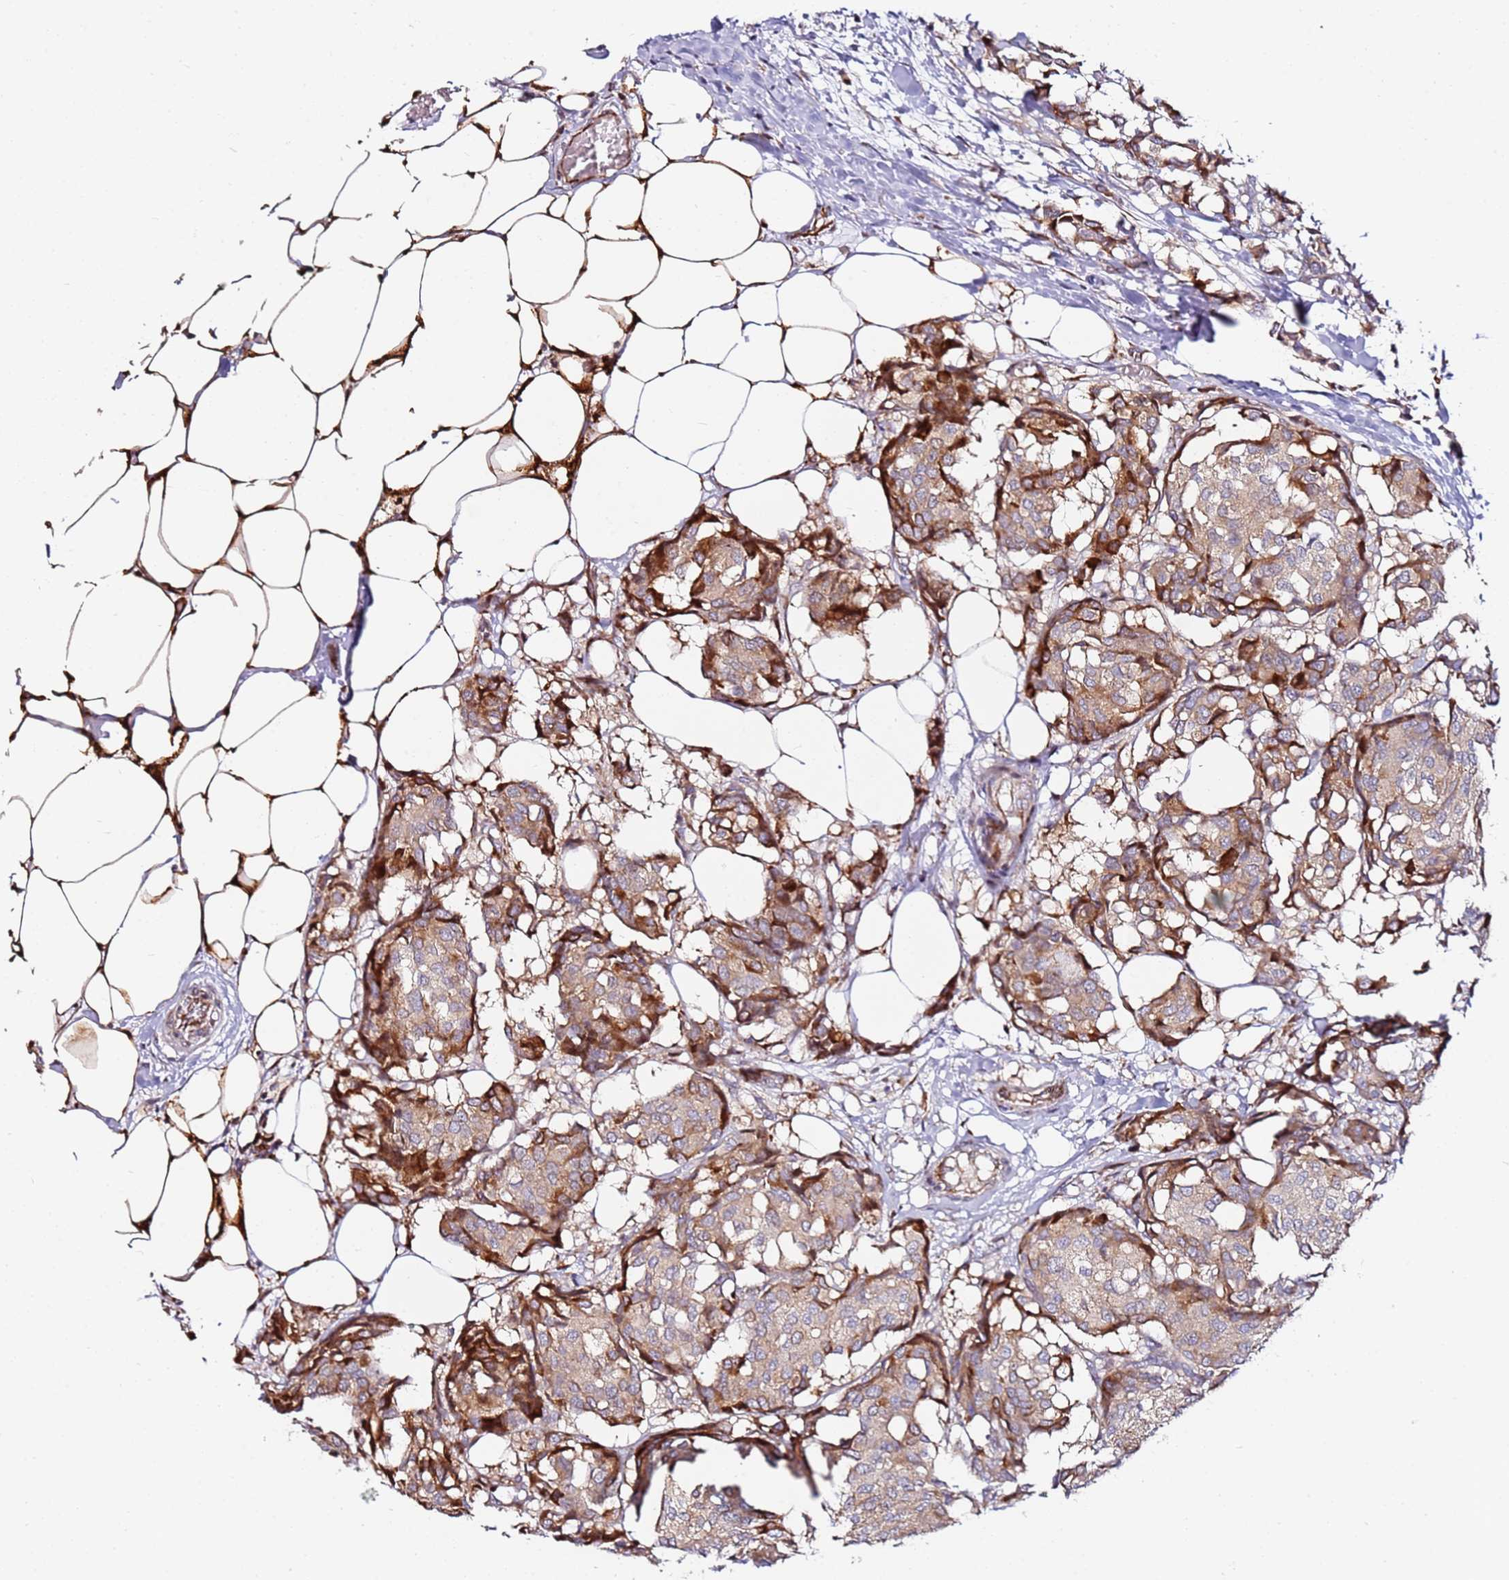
{"staining": {"intensity": "moderate", "quantity": "<25%", "location": "cytoplasmic/membranous"}, "tissue": "breast cancer", "cell_type": "Tumor cells", "image_type": "cancer", "snomed": [{"axis": "morphology", "description": "Duct carcinoma"}, {"axis": "topography", "description": "Breast"}], "caption": "A brown stain shows moderate cytoplasmic/membranous expression of a protein in human breast cancer (infiltrating ductal carcinoma) tumor cells.", "gene": "SRRM5", "patient": {"sex": "female", "age": 75}}